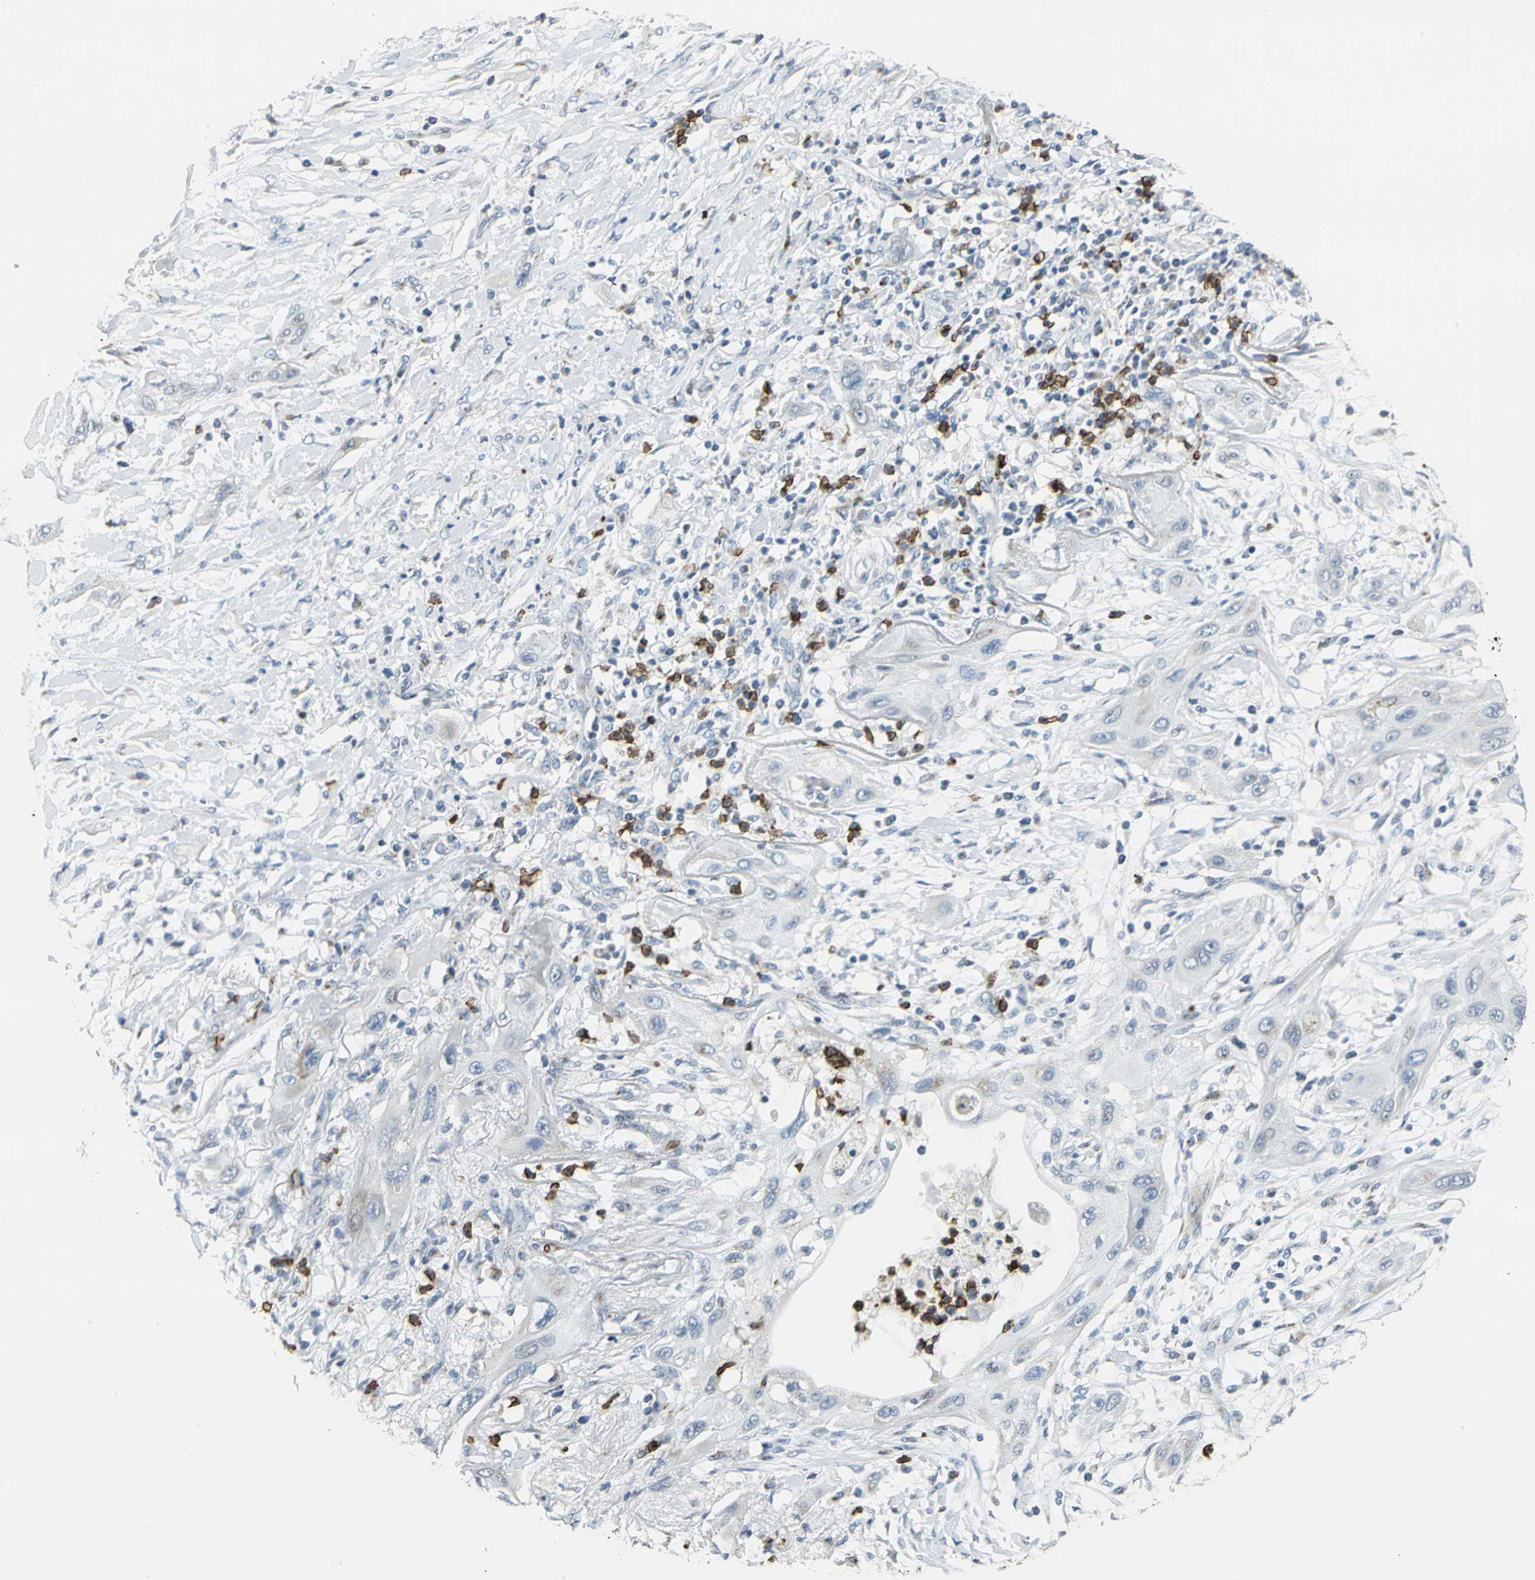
{"staining": {"intensity": "weak", "quantity": "25%-75%", "location": "cytoplasmic/membranous"}, "tissue": "lung cancer", "cell_type": "Tumor cells", "image_type": "cancer", "snomed": [{"axis": "morphology", "description": "Squamous cell carcinoma, NOS"}, {"axis": "topography", "description": "Lung"}], "caption": "Human lung squamous cell carcinoma stained with a brown dye demonstrates weak cytoplasmic/membranous positive positivity in approximately 25%-75% of tumor cells.", "gene": "TM9SF2", "patient": {"sex": "female", "age": 47}}